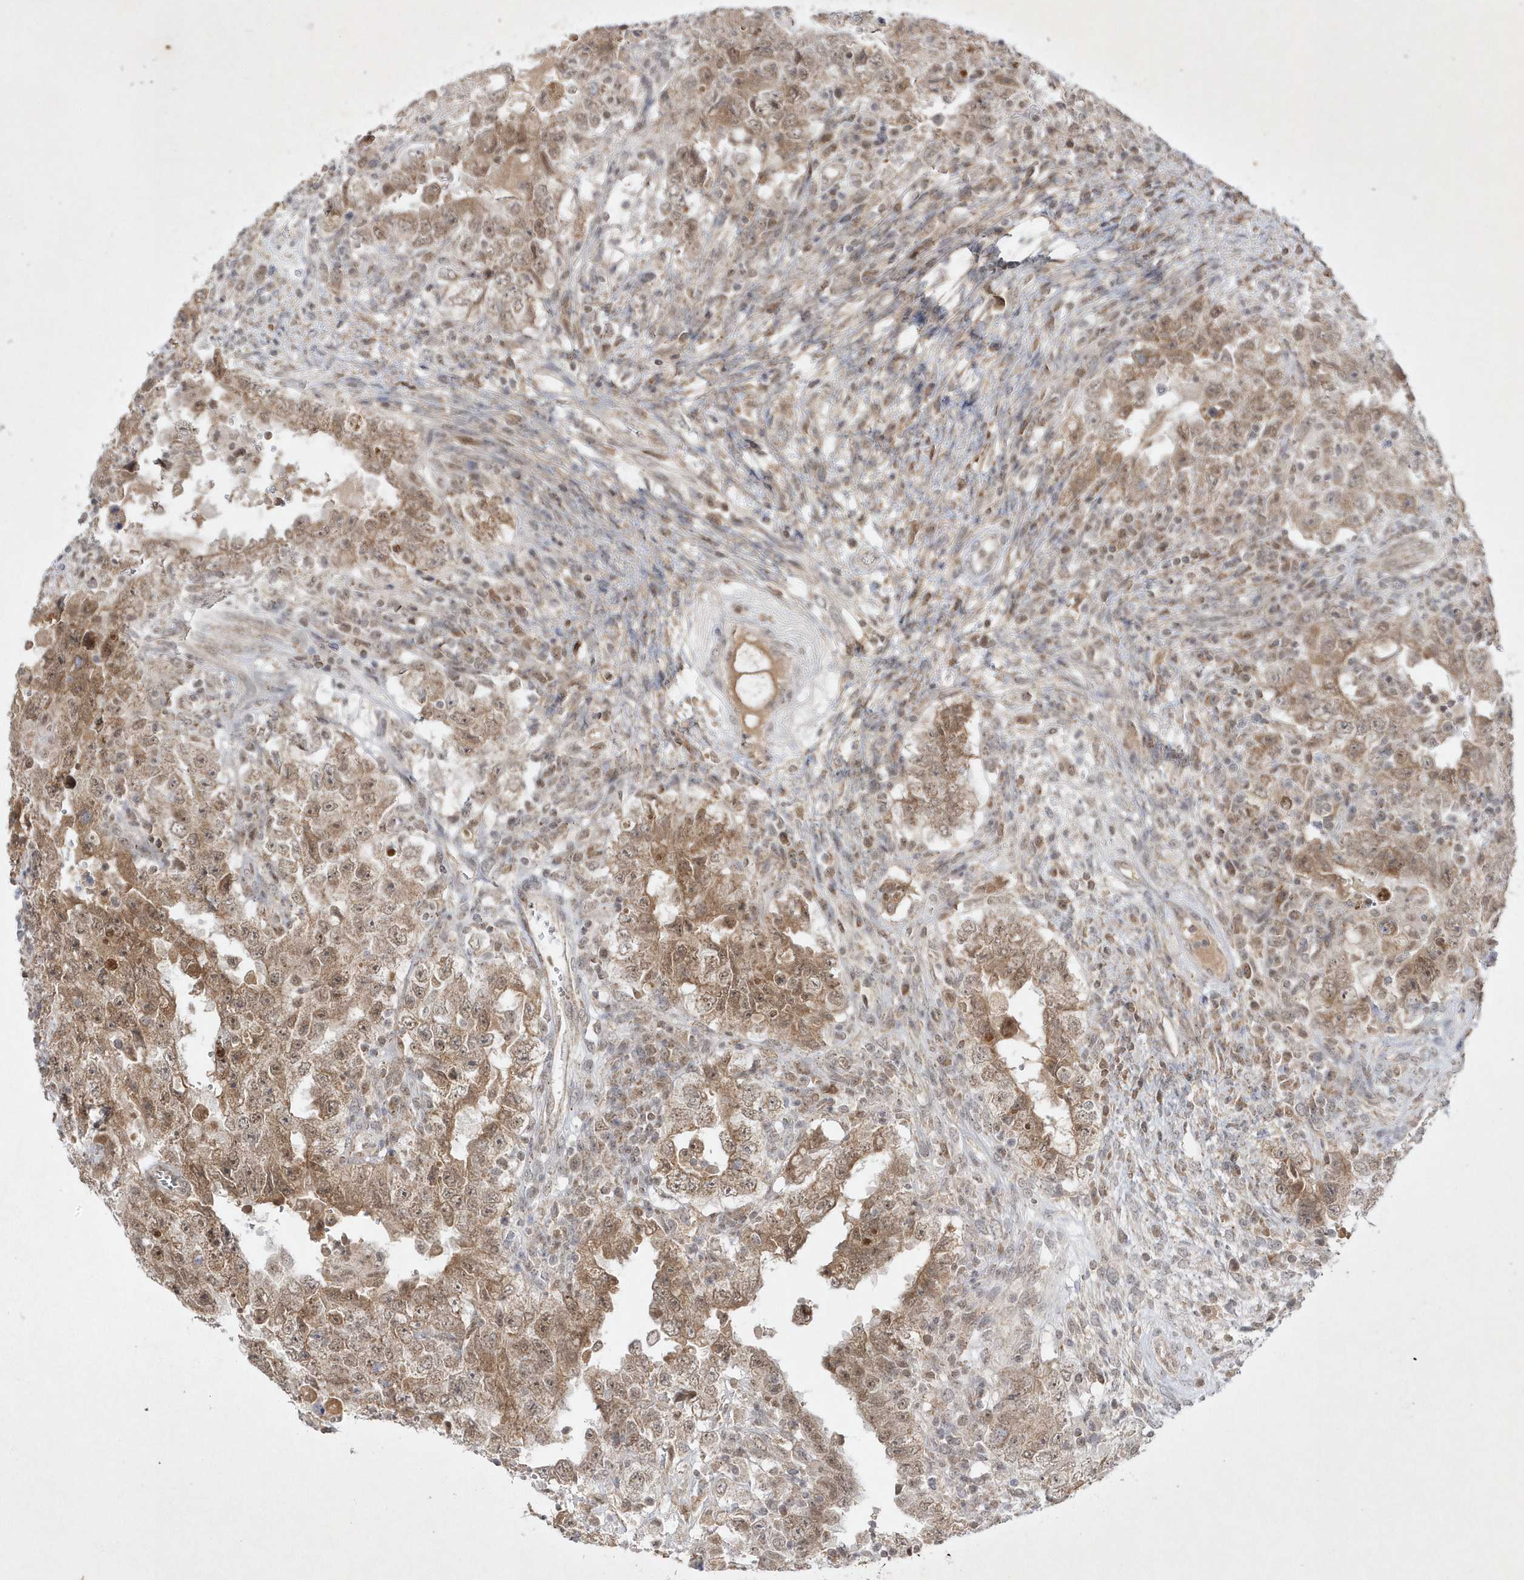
{"staining": {"intensity": "moderate", "quantity": ">75%", "location": "cytoplasmic/membranous,nuclear"}, "tissue": "testis cancer", "cell_type": "Tumor cells", "image_type": "cancer", "snomed": [{"axis": "morphology", "description": "Carcinoma, Embryonal, NOS"}, {"axis": "topography", "description": "Testis"}], "caption": "A micrograph of testis cancer (embryonal carcinoma) stained for a protein displays moderate cytoplasmic/membranous and nuclear brown staining in tumor cells.", "gene": "CPSF3", "patient": {"sex": "male", "age": 26}}